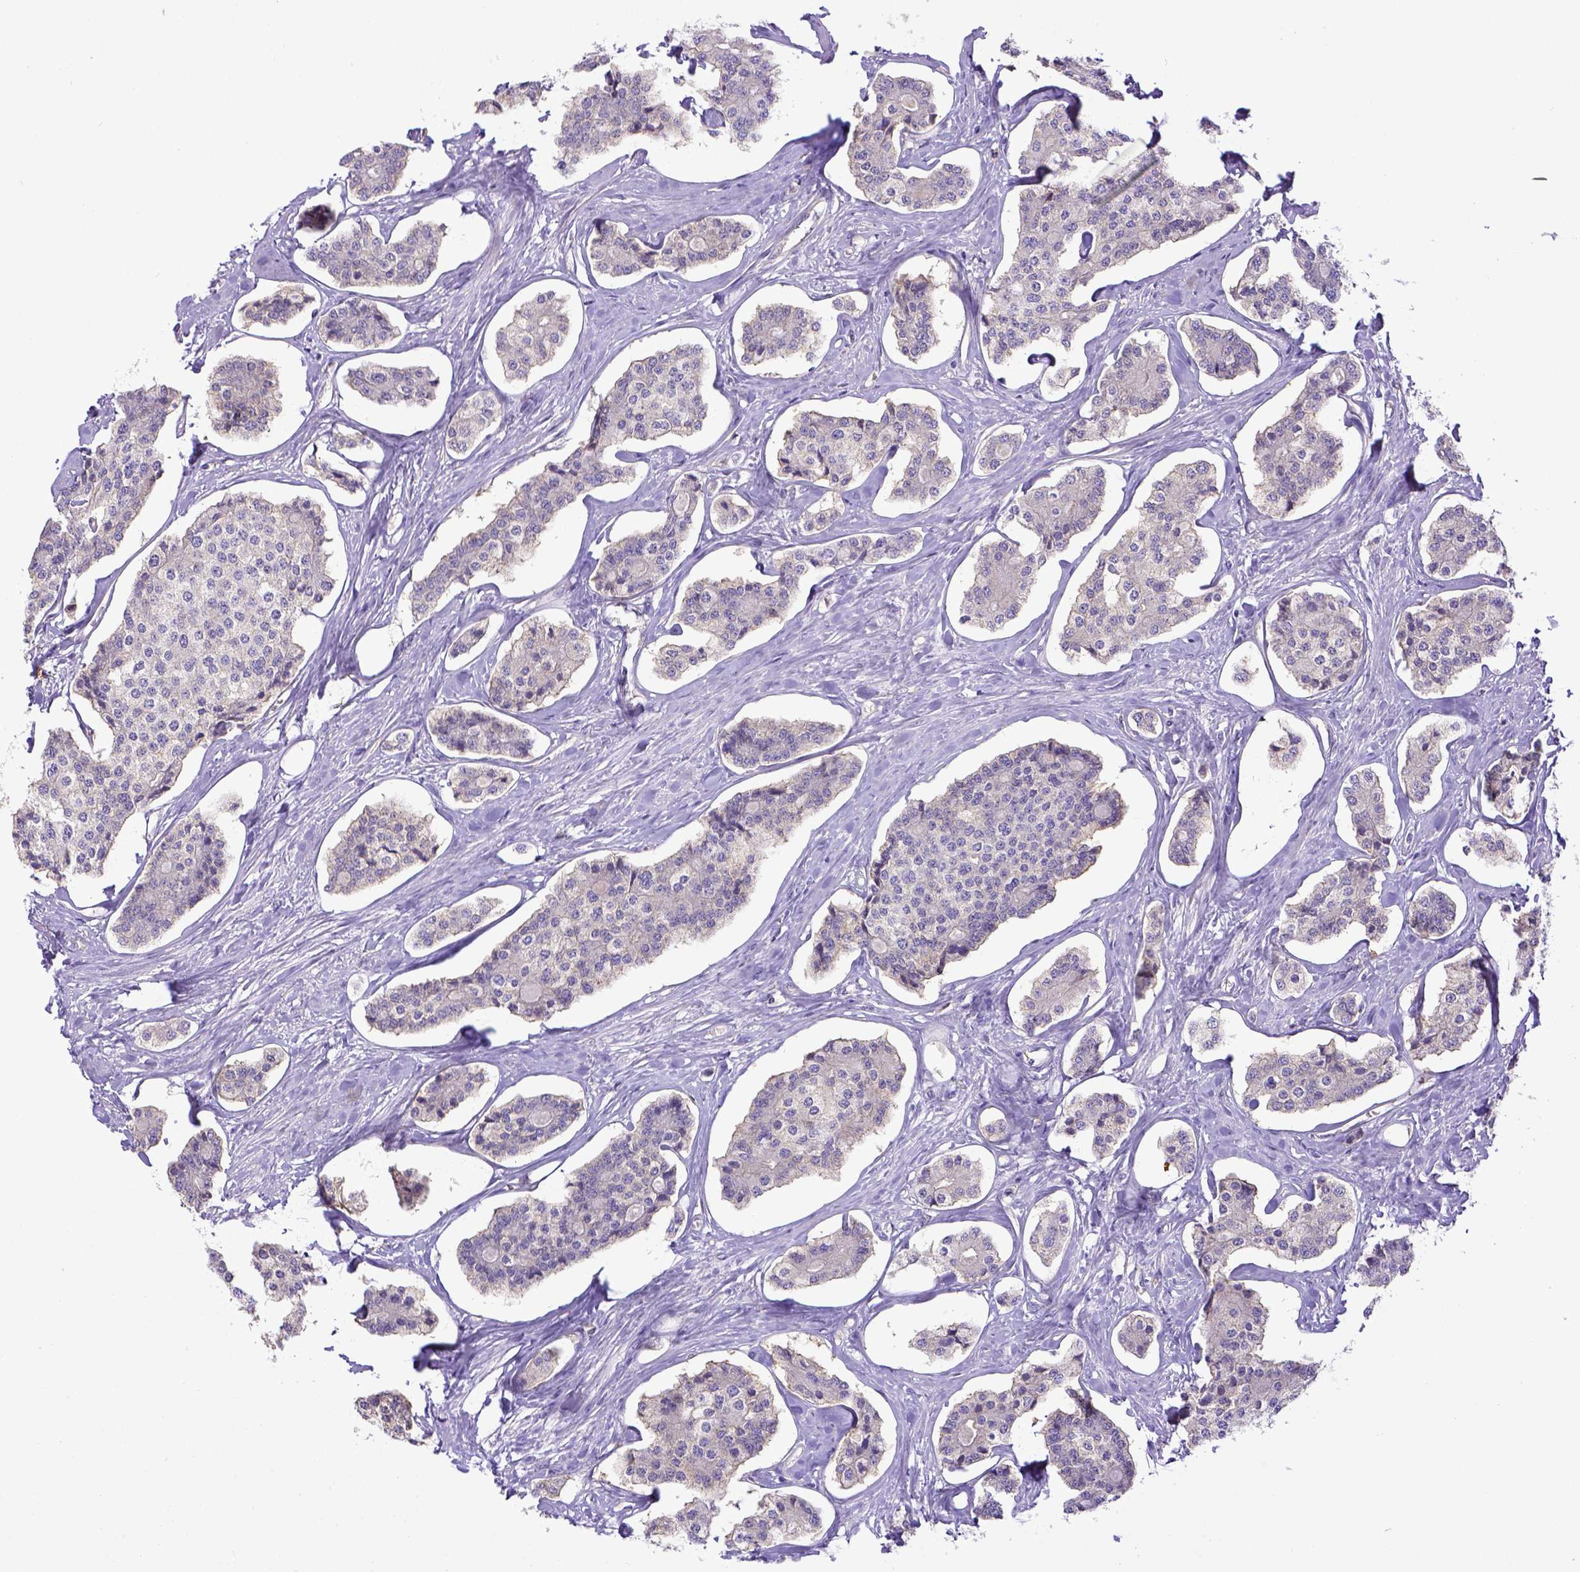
{"staining": {"intensity": "negative", "quantity": "none", "location": "none"}, "tissue": "carcinoid", "cell_type": "Tumor cells", "image_type": "cancer", "snomed": [{"axis": "morphology", "description": "Carcinoid, malignant, NOS"}, {"axis": "topography", "description": "Small intestine"}], "caption": "The immunohistochemistry (IHC) image has no significant expression in tumor cells of carcinoid (malignant) tissue.", "gene": "CD40", "patient": {"sex": "female", "age": 65}}